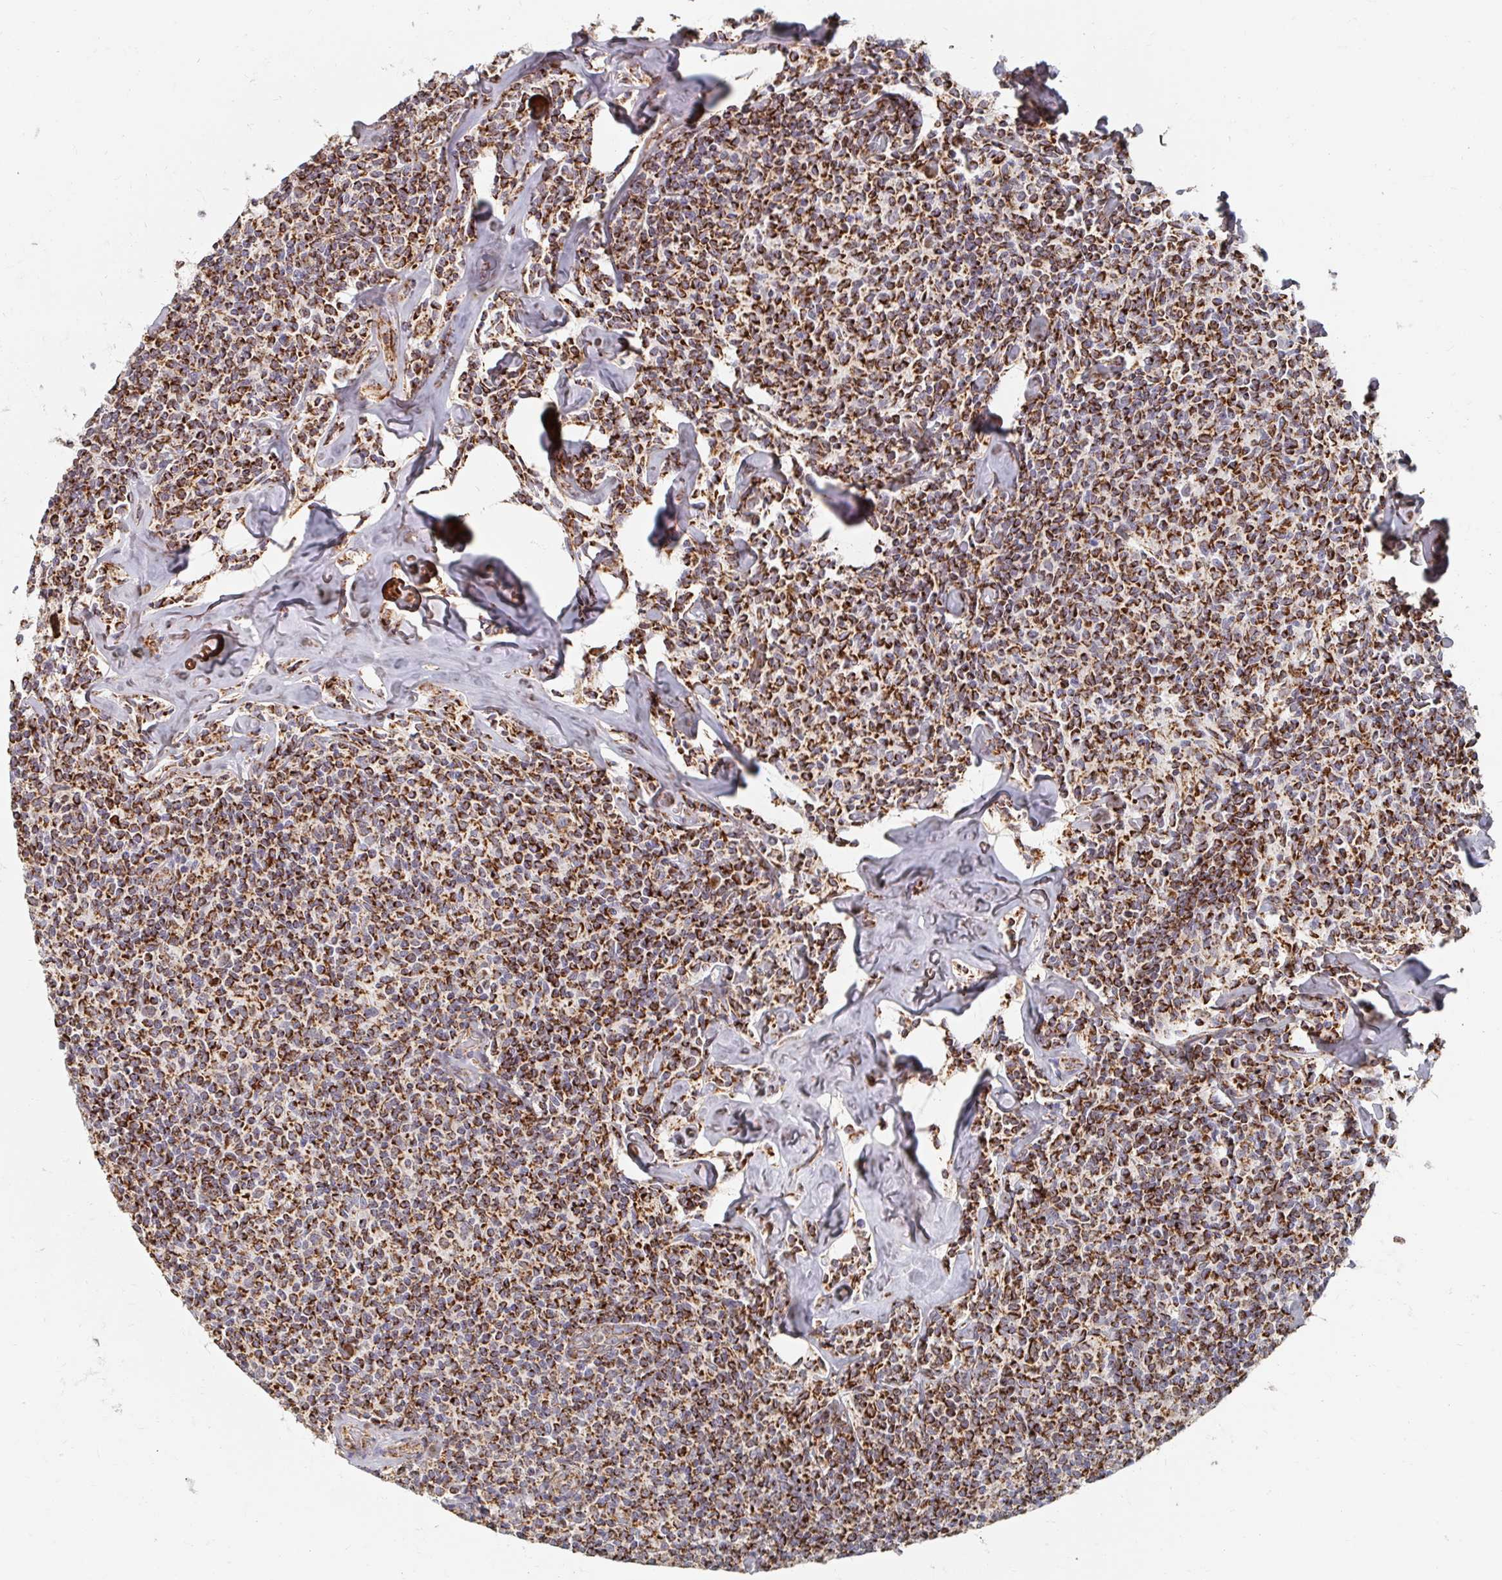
{"staining": {"intensity": "strong", "quantity": ">75%", "location": "cytoplasmic/membranous"}, "tissue": "lymphoma", "cell_type": "Tumor cells", "image_type": "cancer", "snomed": [{"axis": "morphology", "description": "Malignant lymphoma, non-Hodgkin's type, Low grade"}, {"axis": "topography", "description": "Lymph node"}], "caption": "Tumor cells exhibit high levels of strong cytoplasmic/membranous positivity in about >75% of cells in human lymphoma.", "gene": "MAVS", "patient": {"sex": "female", "age": 56}}